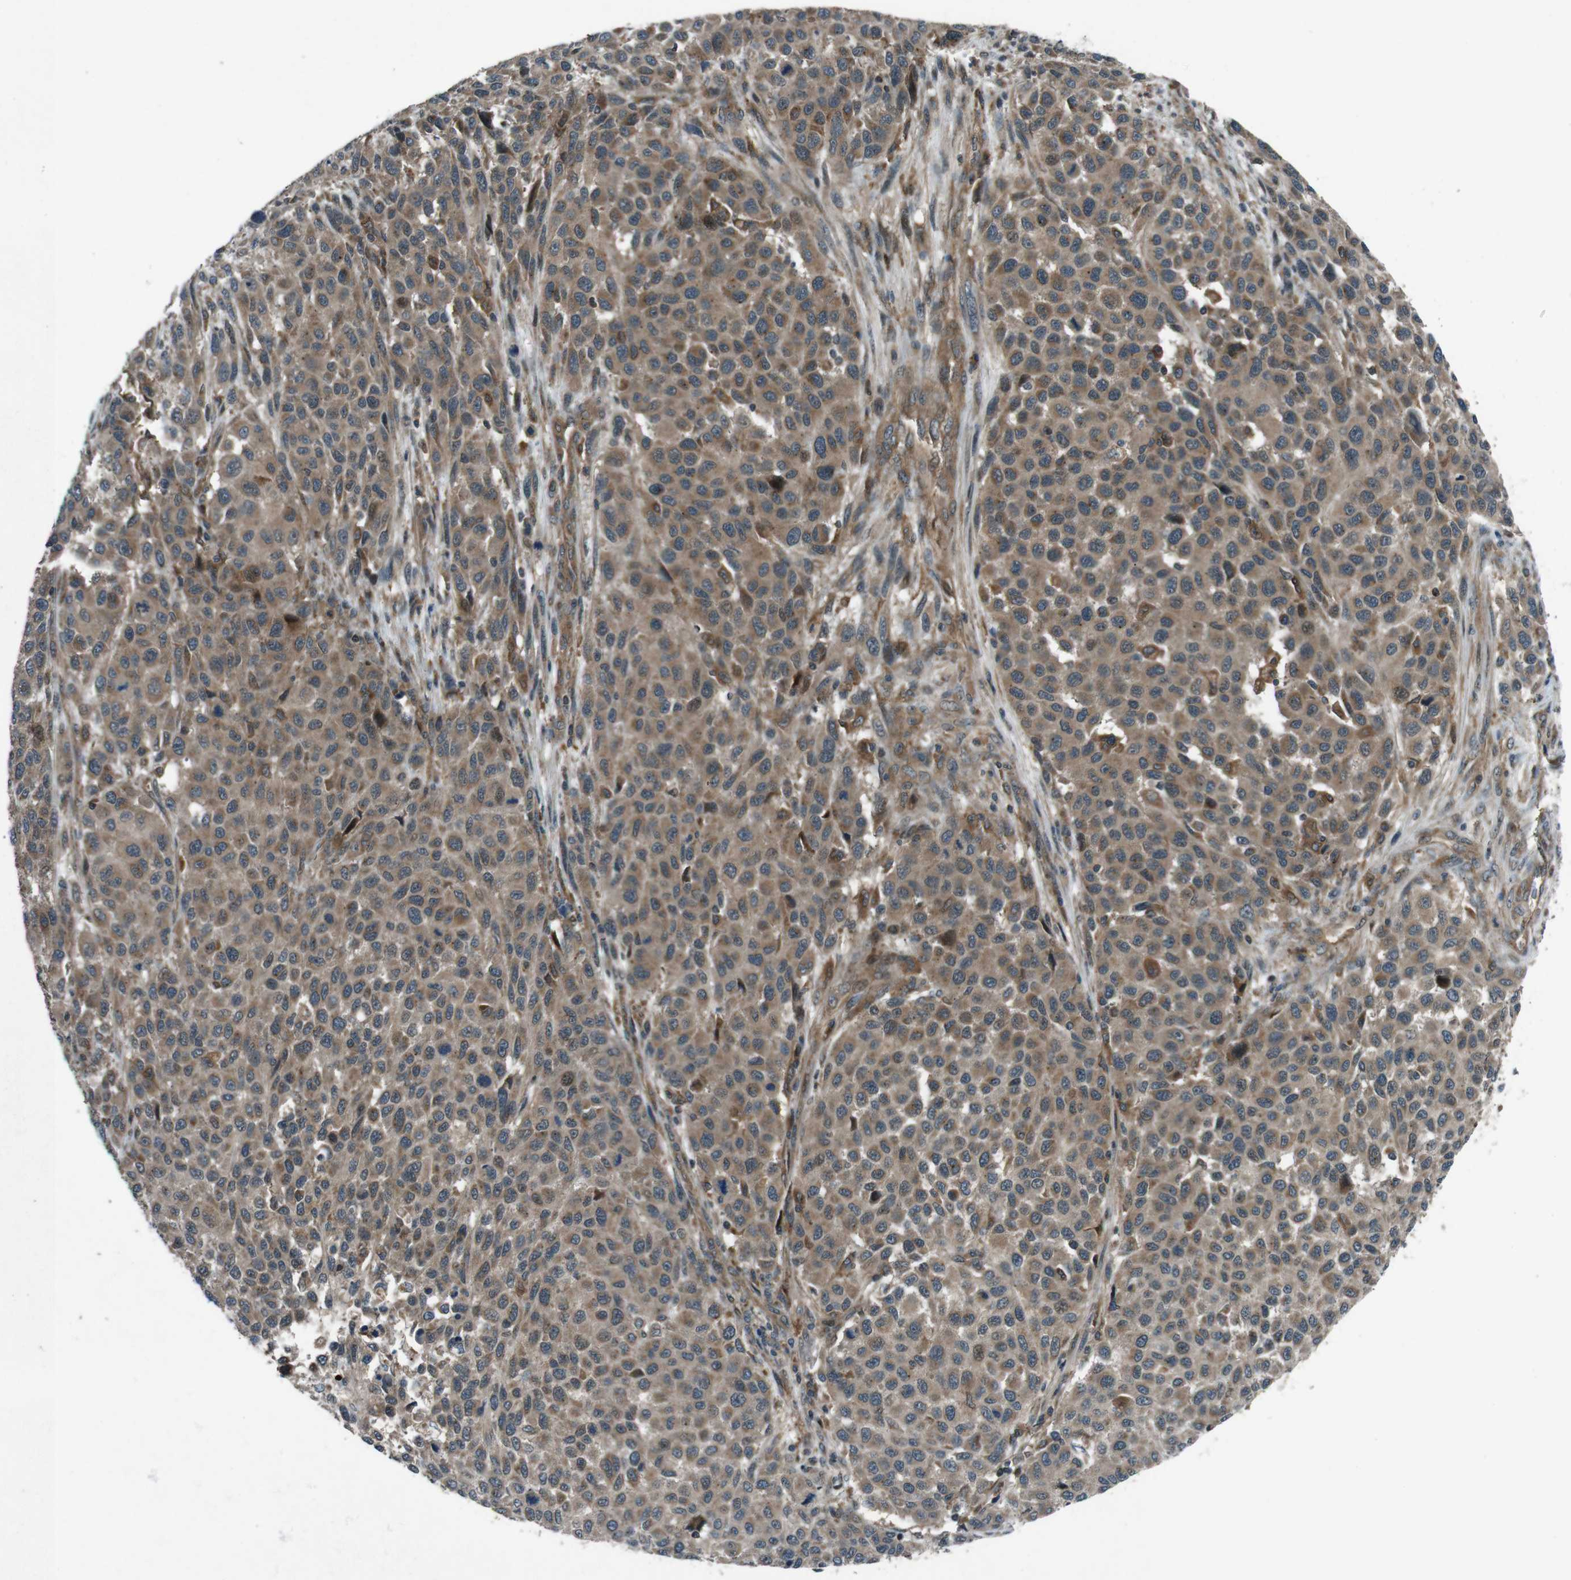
{"staining": {"intensity": "moderate", "quantity": ">75%", "location": "cytoplasmic/membranous"}, "tissue": "melanoma", "cell_type": "Tumor cells", "image_type": "cancer", "snomed": [{"axis": "morphology", "description": "Malignant melanoma, Metastatic site"}, {"axis": "topography", "description": "Lymph node"}], "caption": "Immunohistochemical staining of human malignant melanoma (metastatic site) exhibits medium levels of moderate cytoplasmic/membranous protein positivity in approximately >75% of tumor cells.", "gene": "SLC27A4", "patient": {"sex": "male", "age": 61}}